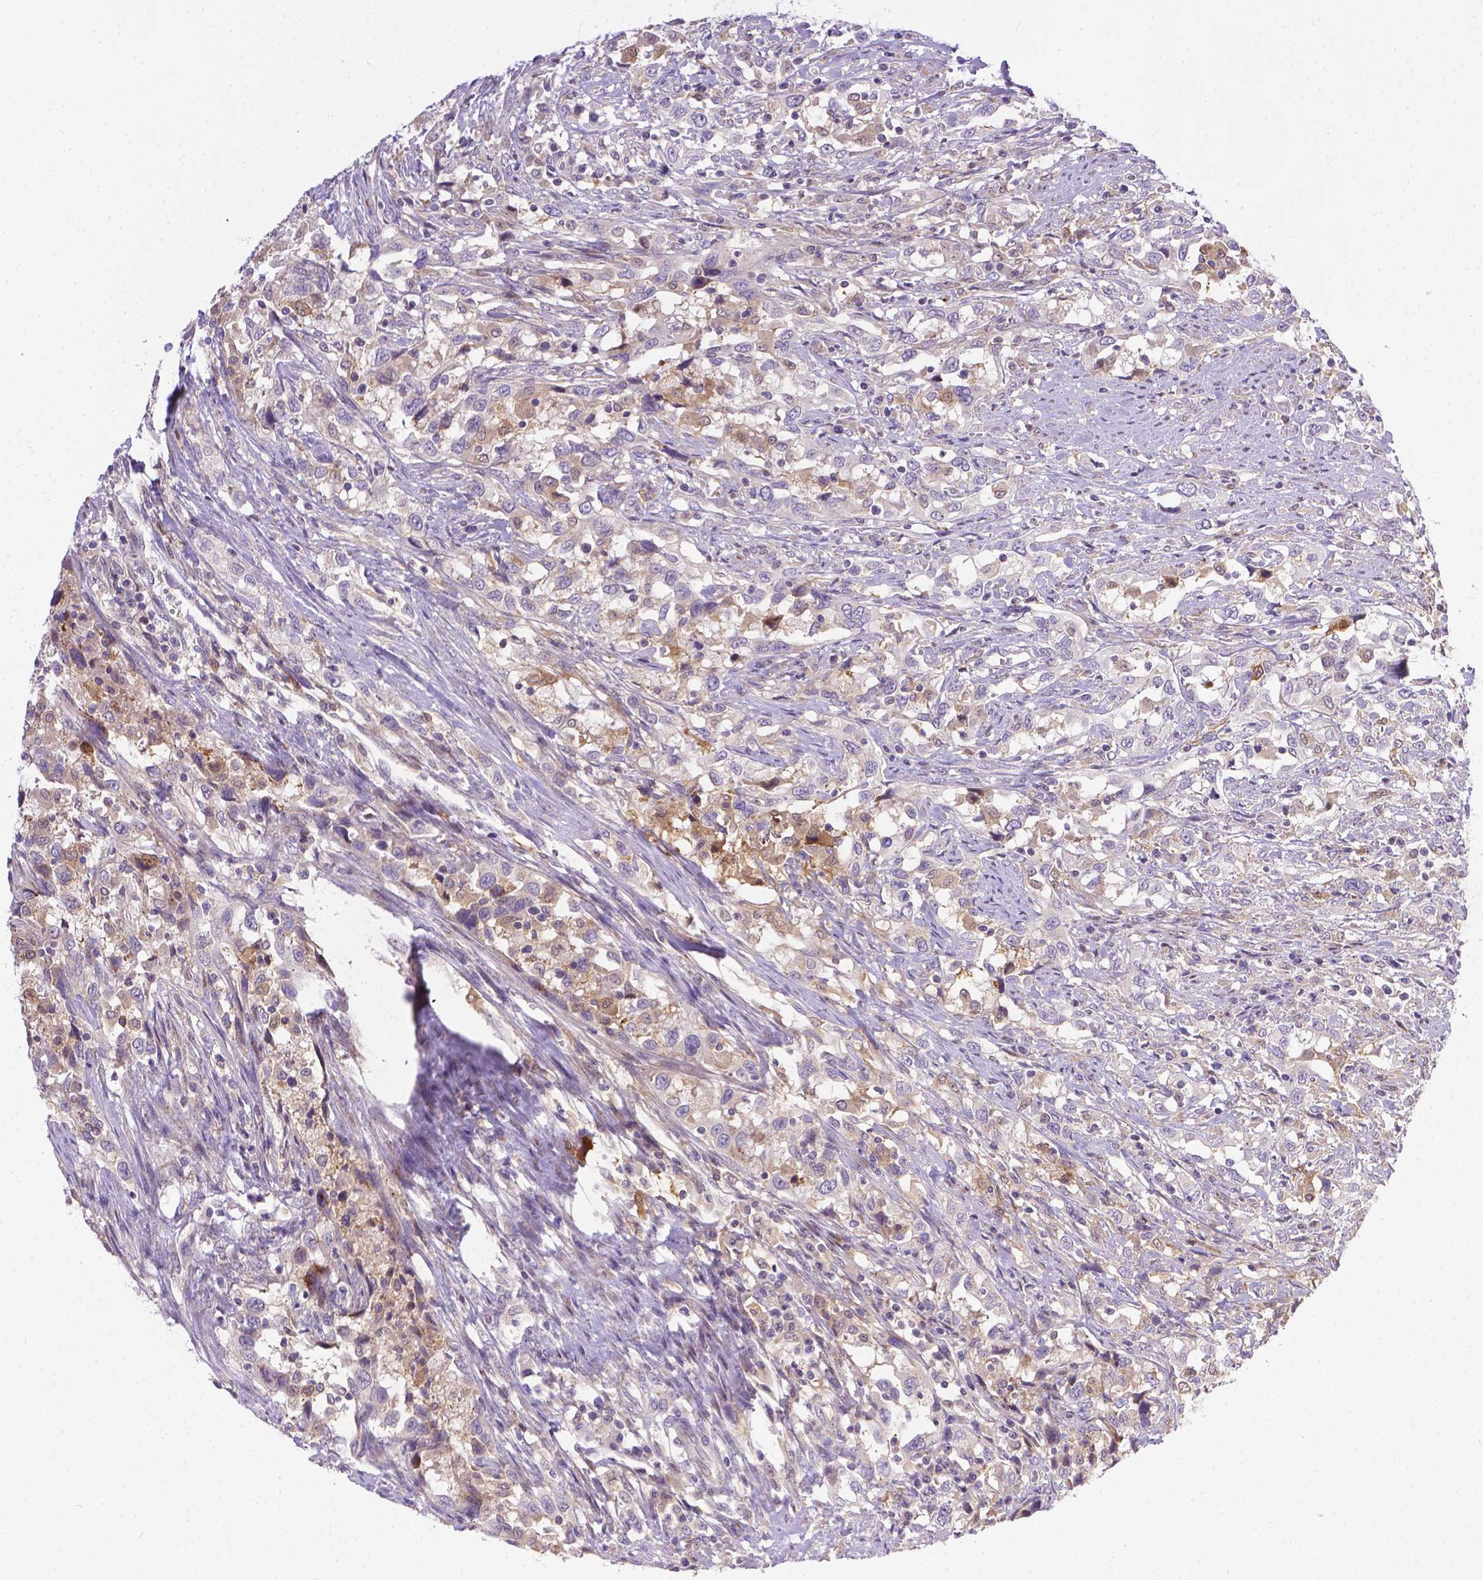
{"staining": {"intensity": "negative", "quantity": "none", "location": "none"}, "tissue": "urothelial cancer", "cell_type": "Tumor cells", "image_type": "cancer", "snomed": [{"axis": "morphology", "description": "Urothelial carcinoma, NOS"}, {"axis": "morphology", "description": "Urothelial carcinoma, High grade"}, {"axis": "topography", "description": "Urinary bladder"}], "caption": "High magnification brightfield microscopy of high-grade urothelial carcinoma stained with DAB (brown) and counterstained with hematoxylin (blue): tumor cells show no significant staining.", "gene": "TM4SF18", "patient": {"sex": "female", "age": 64}}